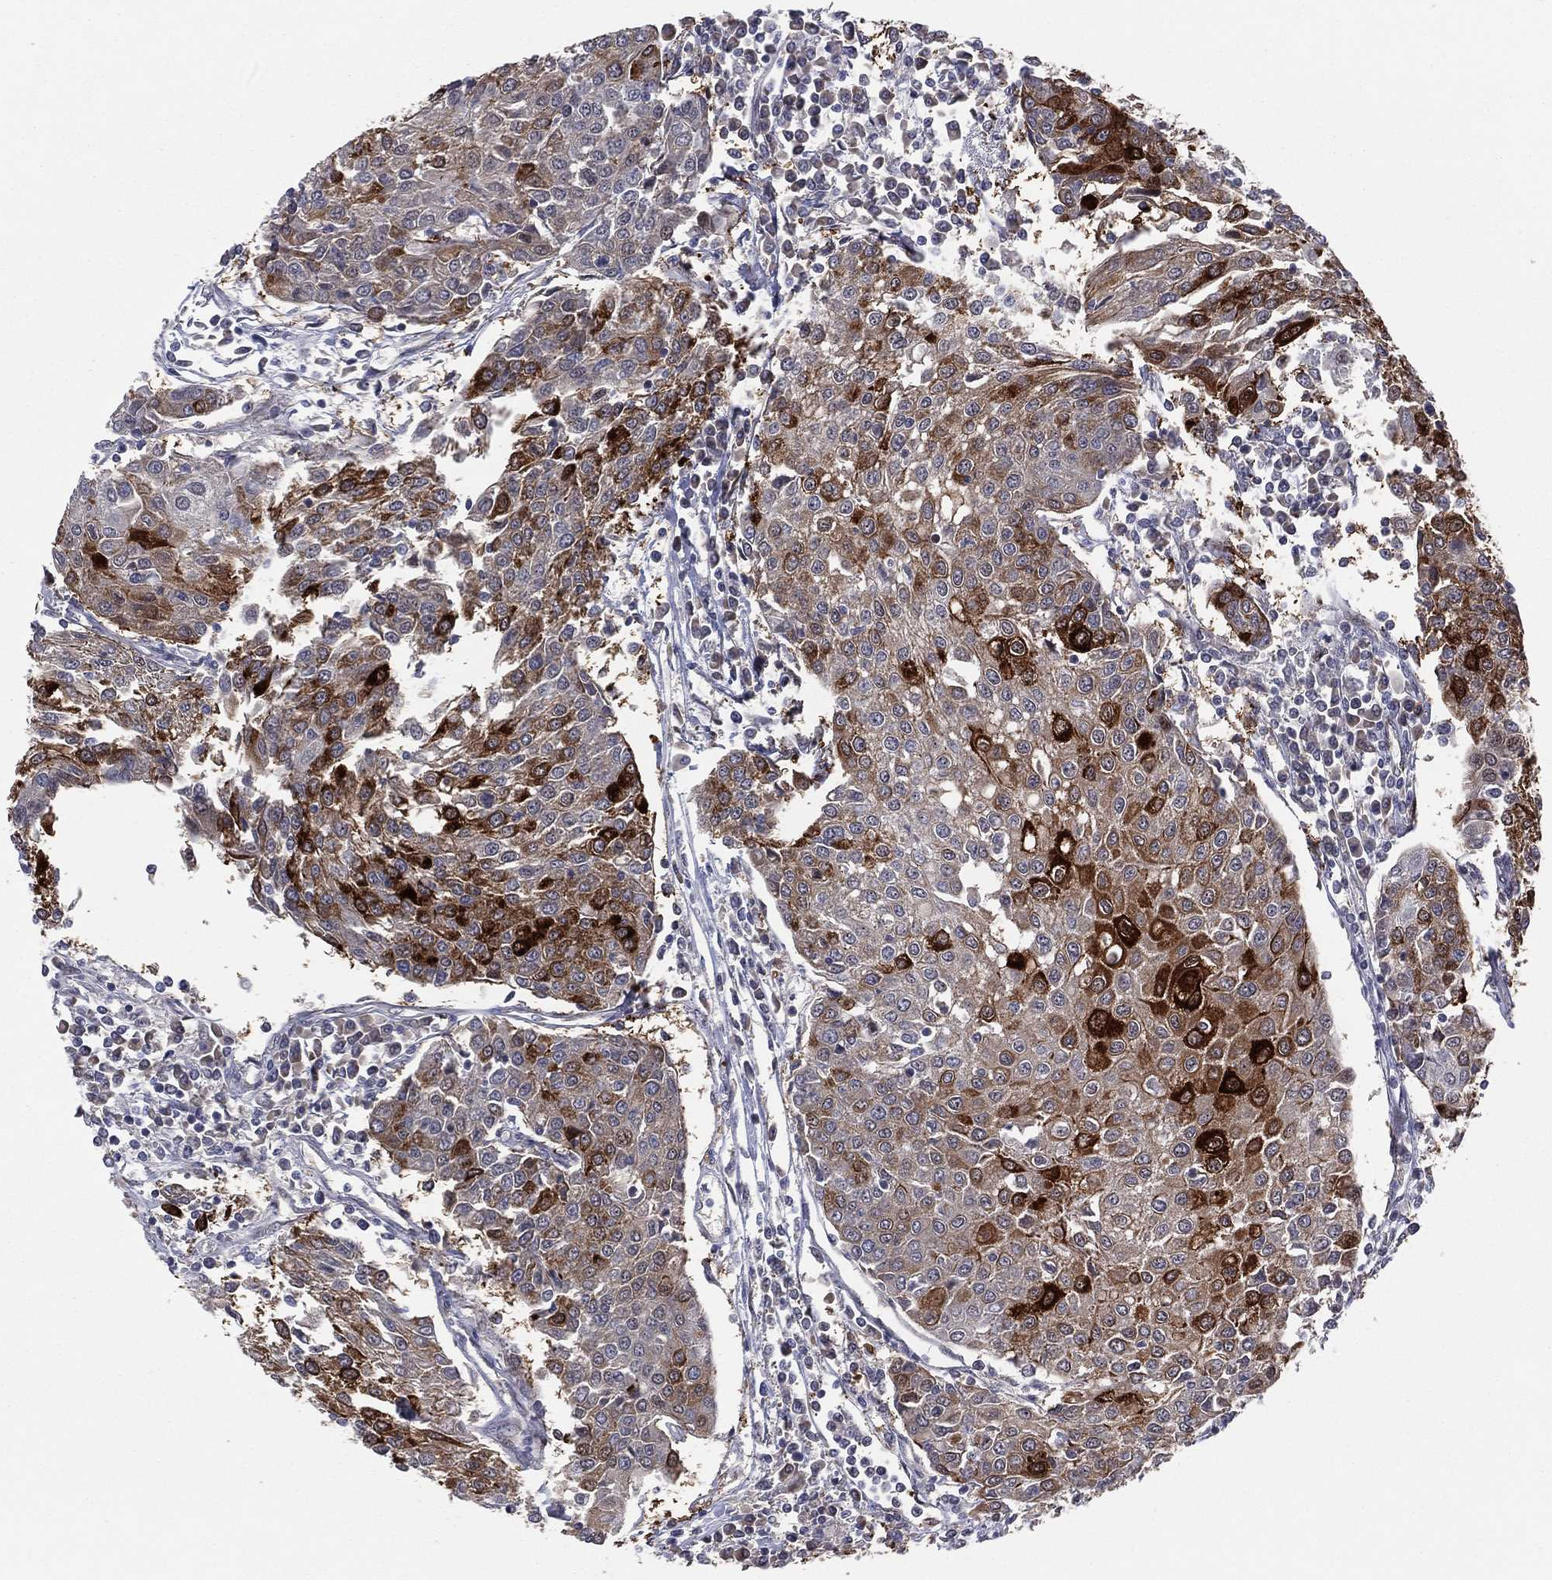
{"staining": {"intensity": "strong", "quantity": "<25%", "location": "cytoplasmic/membranous"}, "tissue": "urothelial cancer", "cell_type": "Tumor cells", "image_type": "cancer", "snomed": [{"axis": "morphology", "description": "Urothelial carcinoma, High grade"}, {"axis": "topography", "description": "Urinary bladder"}], "caption": "Human high-grade urothelial carcinoma stained with a protein marker exhibits strong staining in tumor cells.", "gene": "SNCG", "patient": {"sex": "female", "age": 85}}